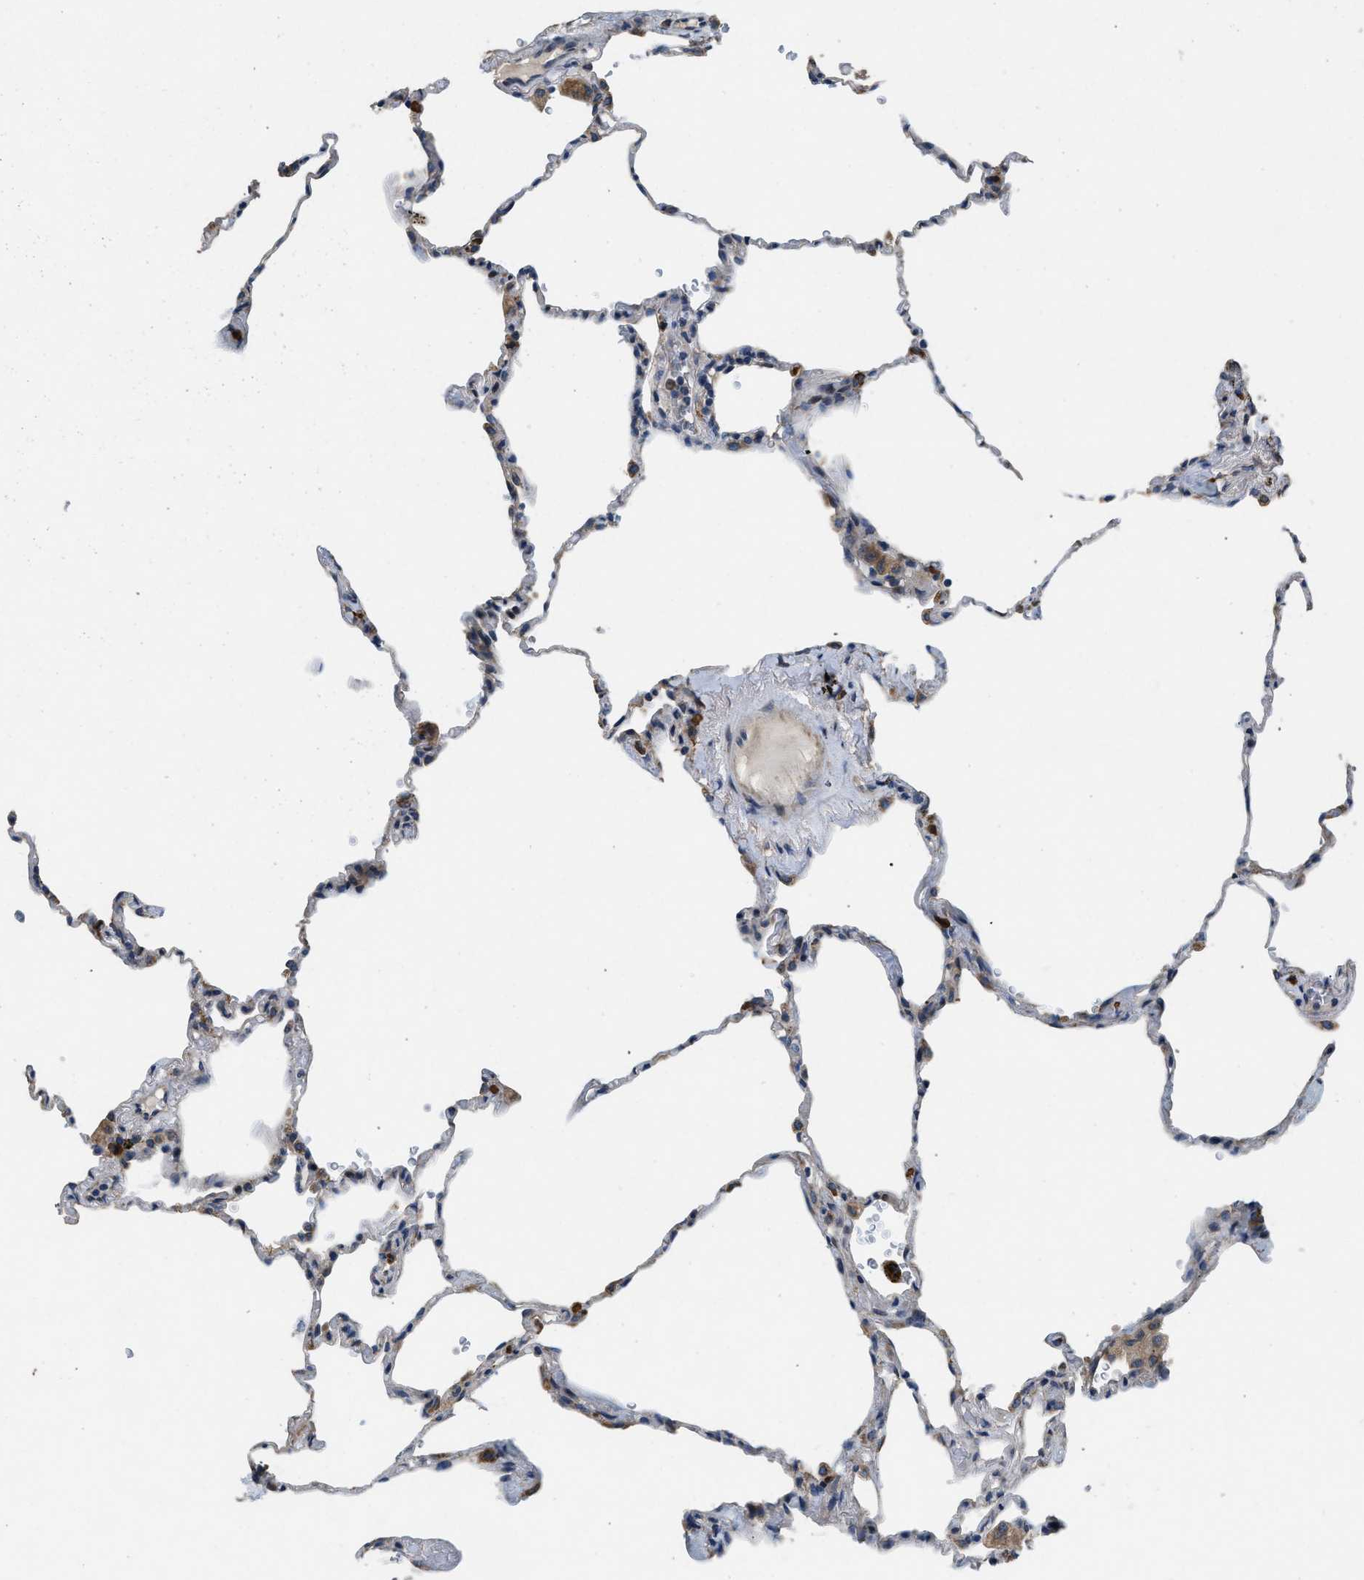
{"staining": {"intensity": "moderate", "quantity": "<25%", "location": "cytoplasmic/membranous"}, "tissue": "lung", "cell_type": "Alveolar cells", "image_type": "normal", "snomed": [{"axis": "morphology", "description": "Normal tissue, NOS"}, {"axis": "topography", "description": "Lung"}], "caption": "Benign lung exhibits moderate cytoplasmic/membranous staining in approximately <25% of alveolar cells, visualized by immunohistochemistry.", "gene": "TMEM150A", "patient": {"sex": "male", "age": 59}}